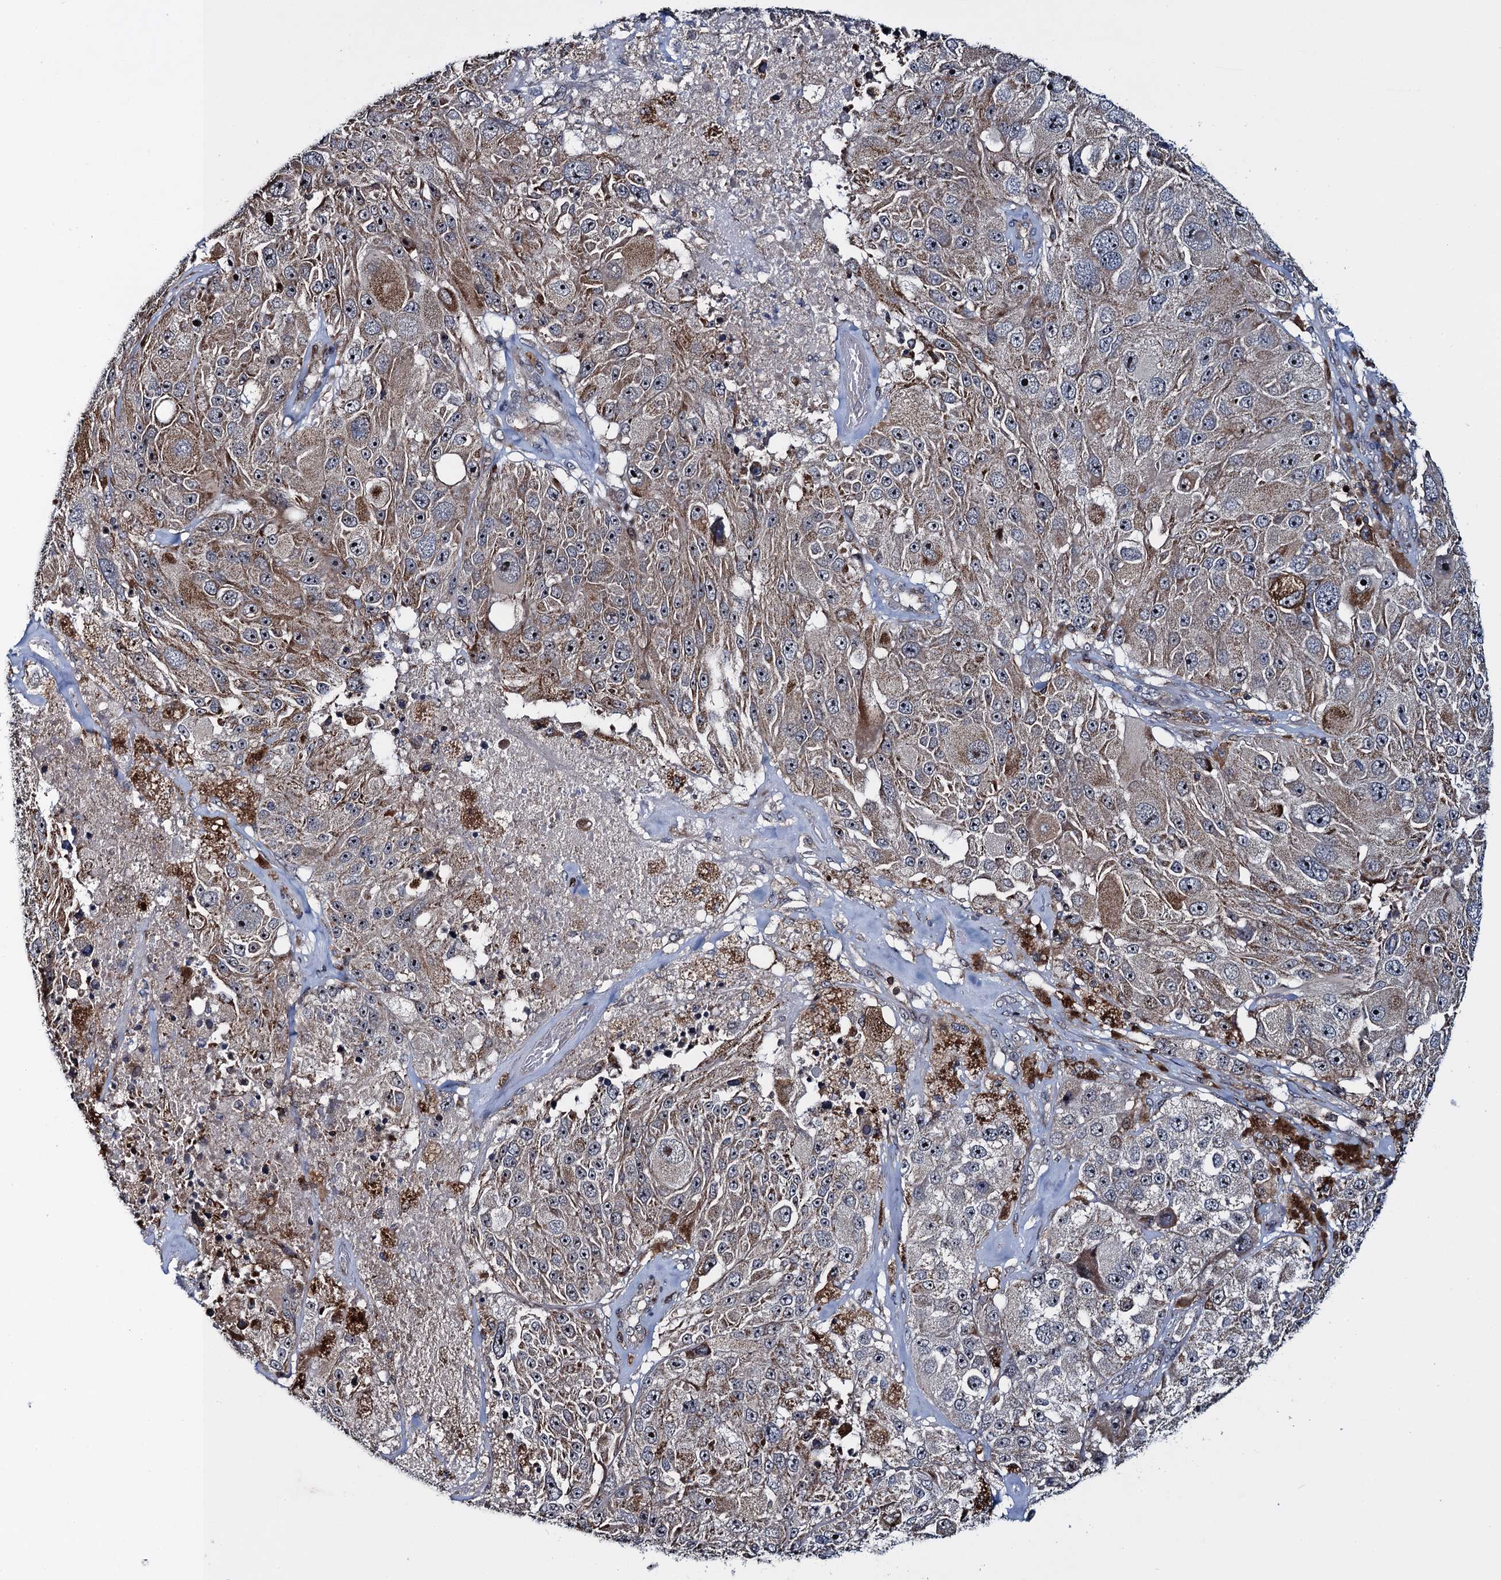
{"staining": {"intensity": "moderate", "quantity": "25%-75%", "location": "cytoplasmic/membranous,nuclear"}, "tissue": "melanoma", "cell_type": "Tumor cells", "image_type": "cancer", "snomed": [{"axis": "morphology", "description": "Malignant melanoma, Metastatic site"}, {"axis": "topography", "description": "Lymph node"}], "caption": "Moderate cytoplasmic/membranous and nuclear protein expression is present in about 25%-75% of tumor cells in malignant melanoma (metastatic site). The staining was performed using DAB (3,3'-diaminobenzidine), with brown indicating positive protein expression. Nuclei are stained blue with hematoxylin.", "gene": "CCDC102A", "patient": {"sex": "male", "age": 62}}